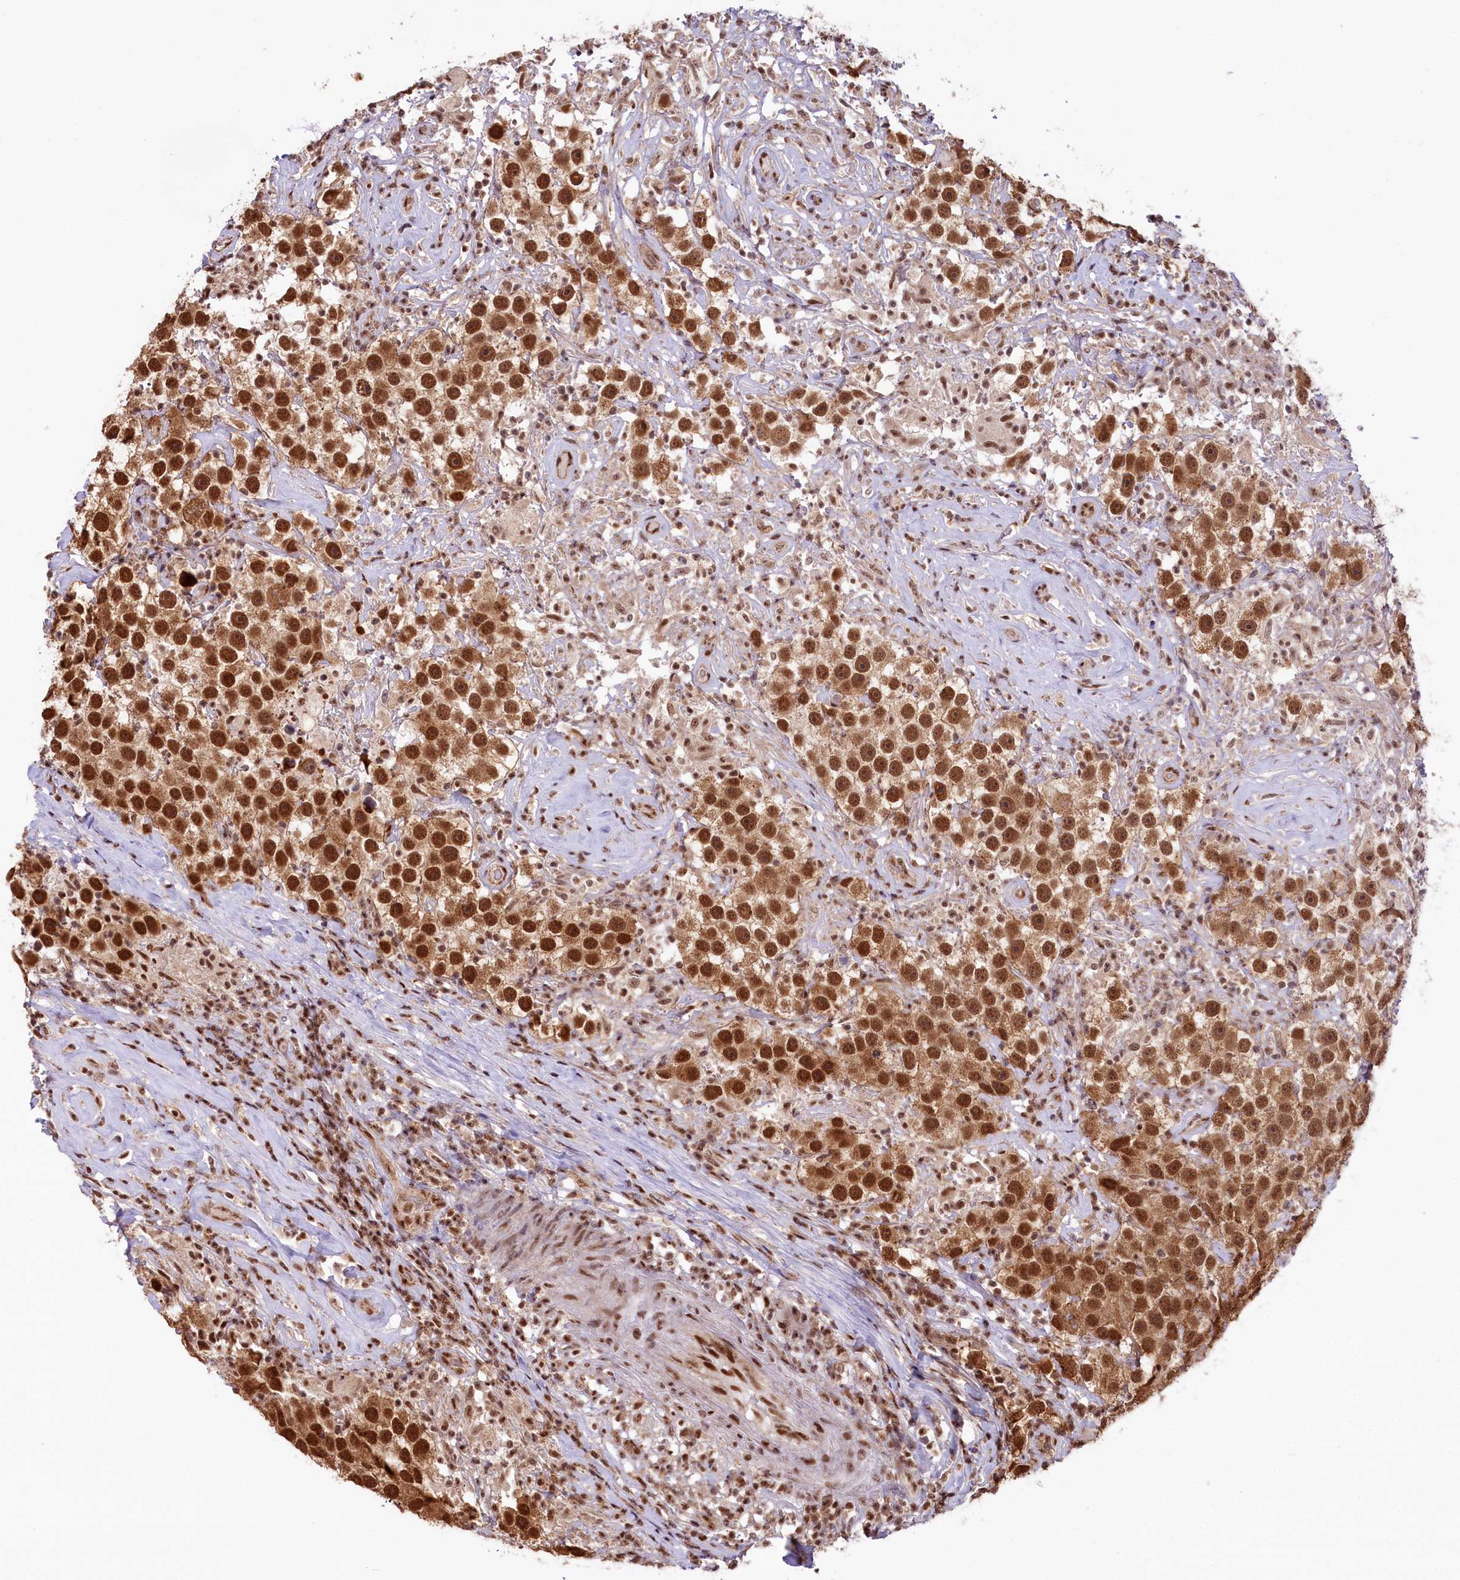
{"staining": {"intensity": "strong", "quantity": ">75%", "location": "cytoplasmic/membranous,nuclear"}, "tissue": "testis cancer", "cell_type": "Tumor cells", "image_type": "cancer", "snomed": [{"axis": "morphology", "description": "Seminoma, NOS"}, {"axis": "topography", "description": "Testis"}], "caption": "Tumor cells exhibit high levels of strong cytoplasmic/membranous and nuclear staining in about >75% of cells in testis cancer. (DAB IHC with brightfield microscopy, high magnification).", "gene": "CARD8", "patient": {"sex": "male", "age": 49}}